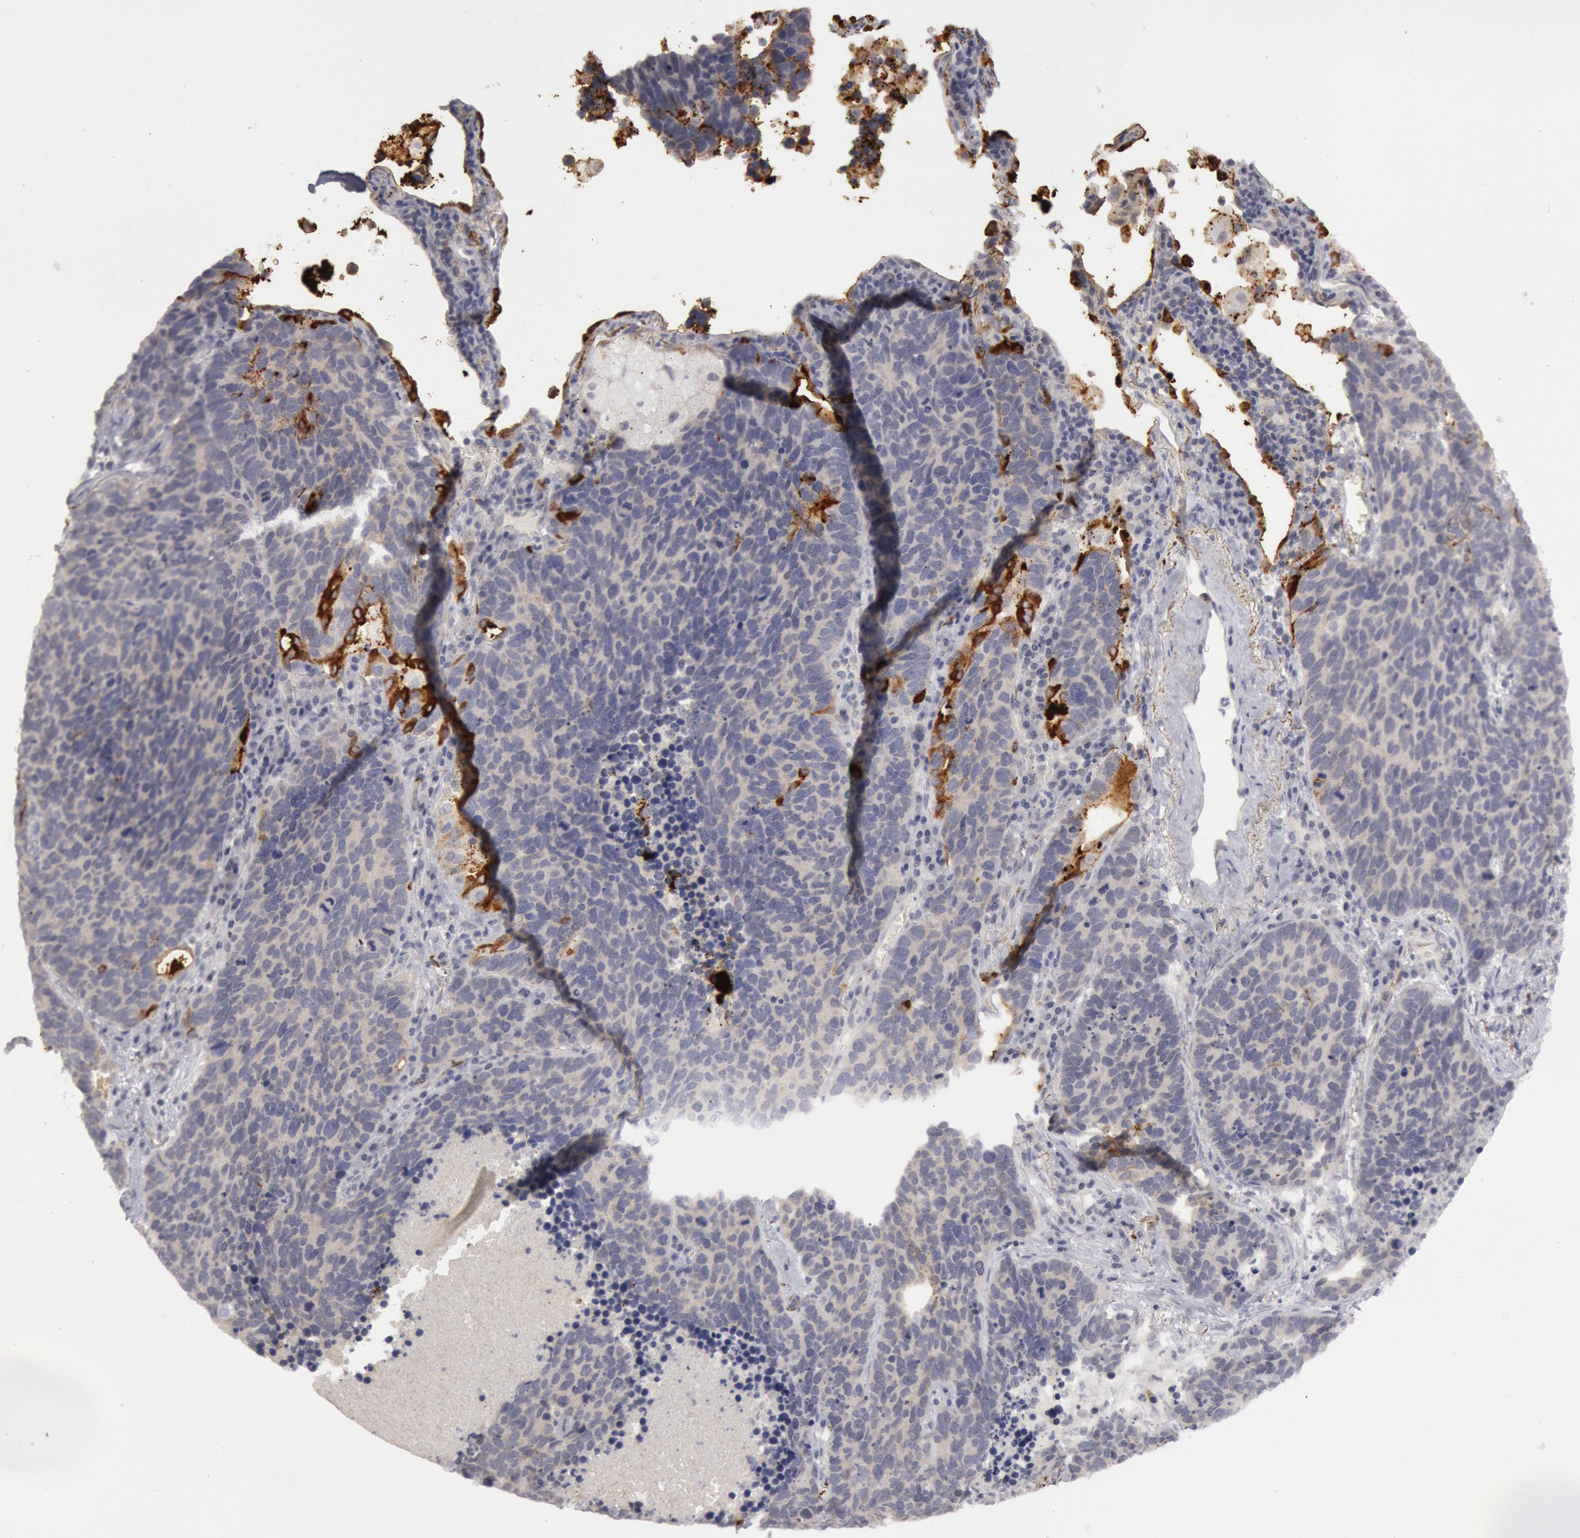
{"staining": {"intensity": "negative", "quantity": "none", "location": "none"}, "tissue": "lung cancer", "cell_type": "Tumor cells", "image_type": "cancer", "snomed": [{"axis": "morphology", "description": "Neoplasm, malignant, NOS"}, {"axis": "topography", "description": "Lung"}], "caption": "Immunohistochemical staining of malignant neoplasm (lung) reveals no significant expression in tumor cells.", "gene": "JOSD1", "patient": {"sex": "female", "age": 75}}